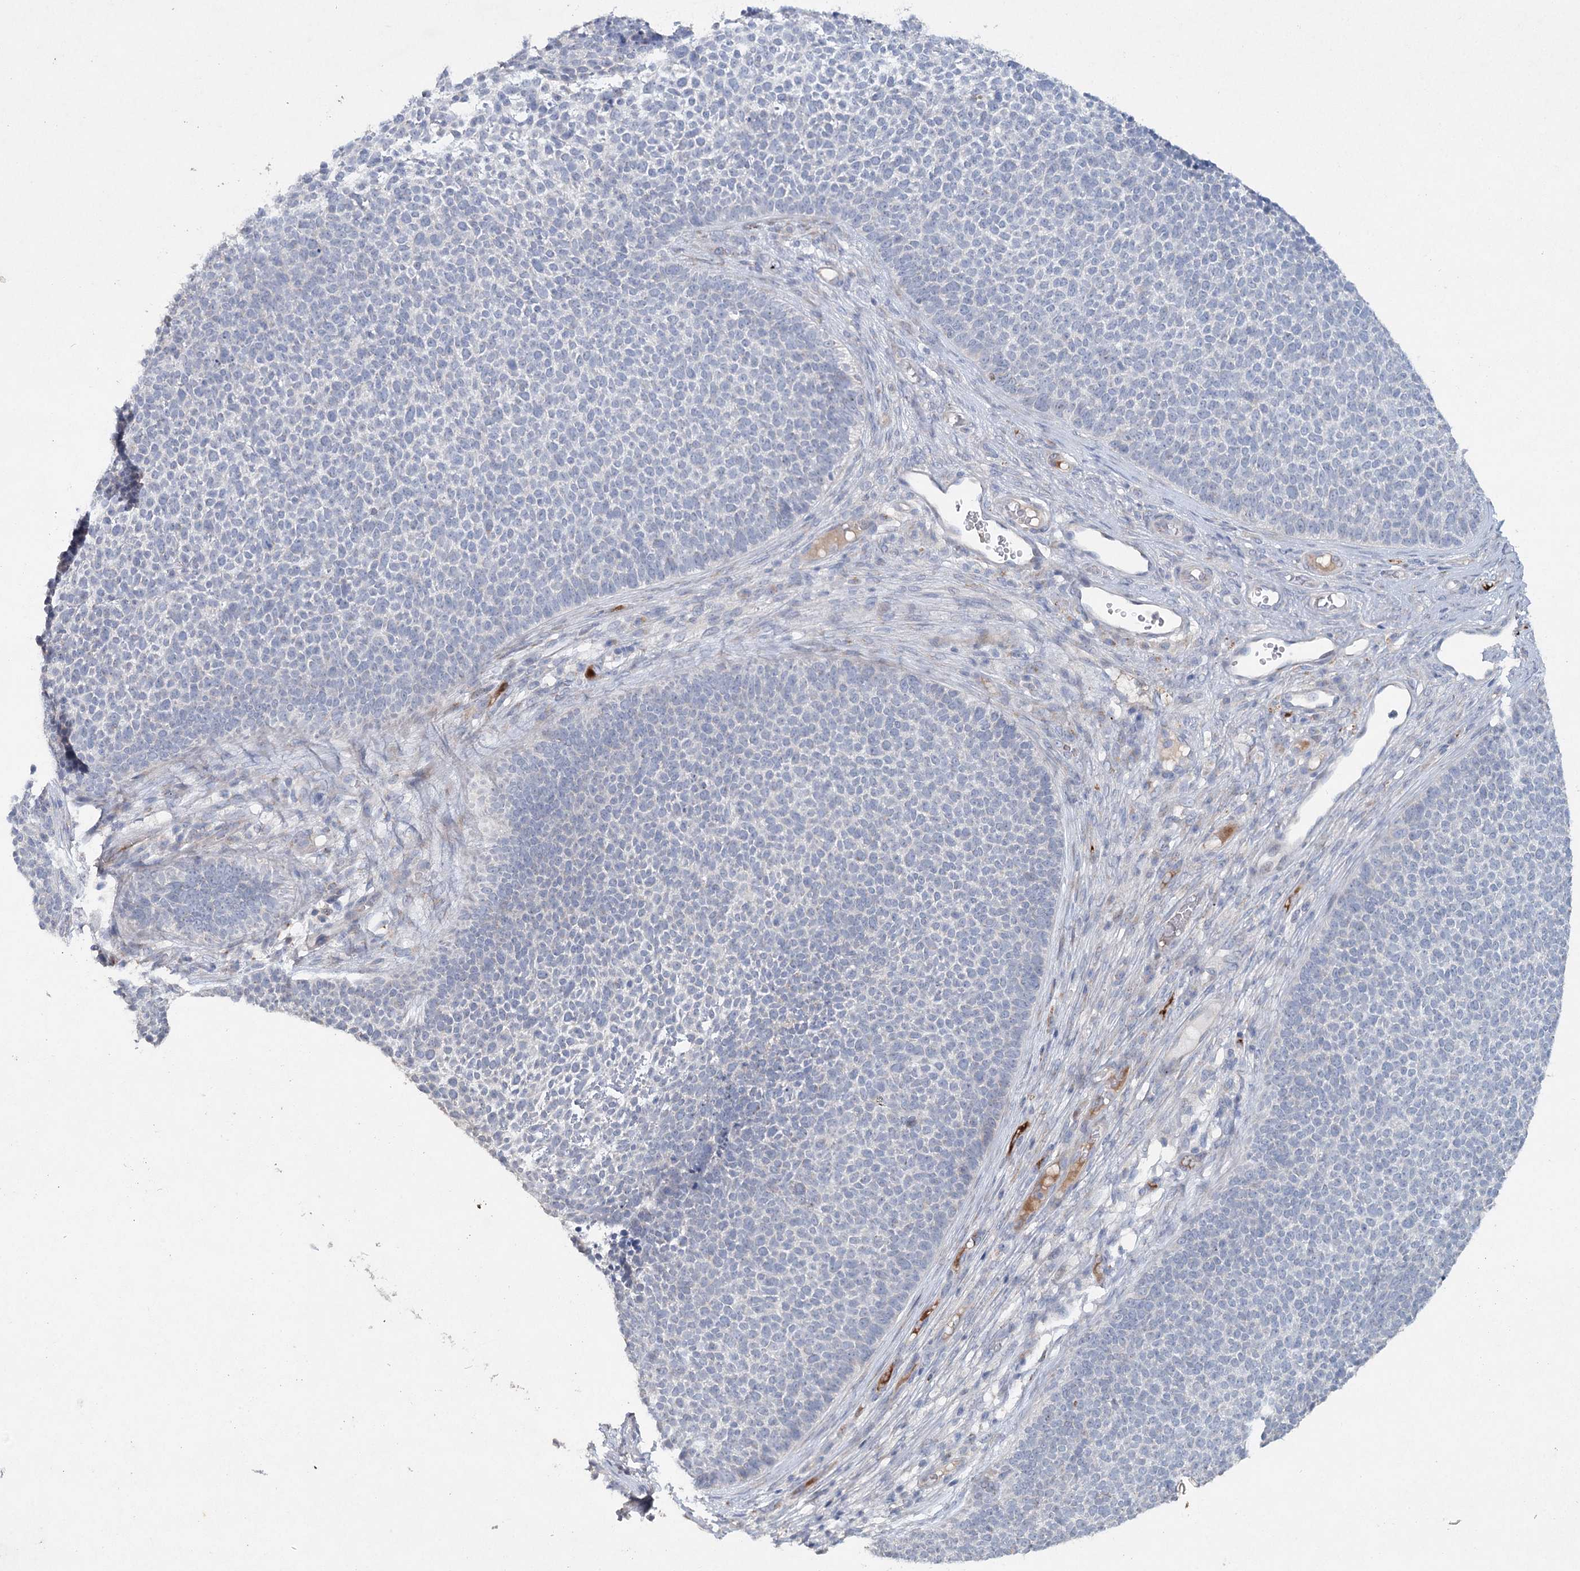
{"staining": {"intensity": "negative", "quantity": "none", "location": "none"}, "tissue": "skin cancer", "cell_type": "Tumor cells", "image_type": "cancer", "snomed": [{"axis": "morphology", "description": "Basal cell carcinoma"}, {"axis": "topography", "description": "Skin"}], "caption": "This micrograph is of skin cancer (basal cell carcinoma) stained with immunohistochemistry to label a protein in brown with the nuclei are counter-stained blue. There is no staining in tumor cells.", "gene": "RFX6", "patient": {"sex": "female", "age": 84}}